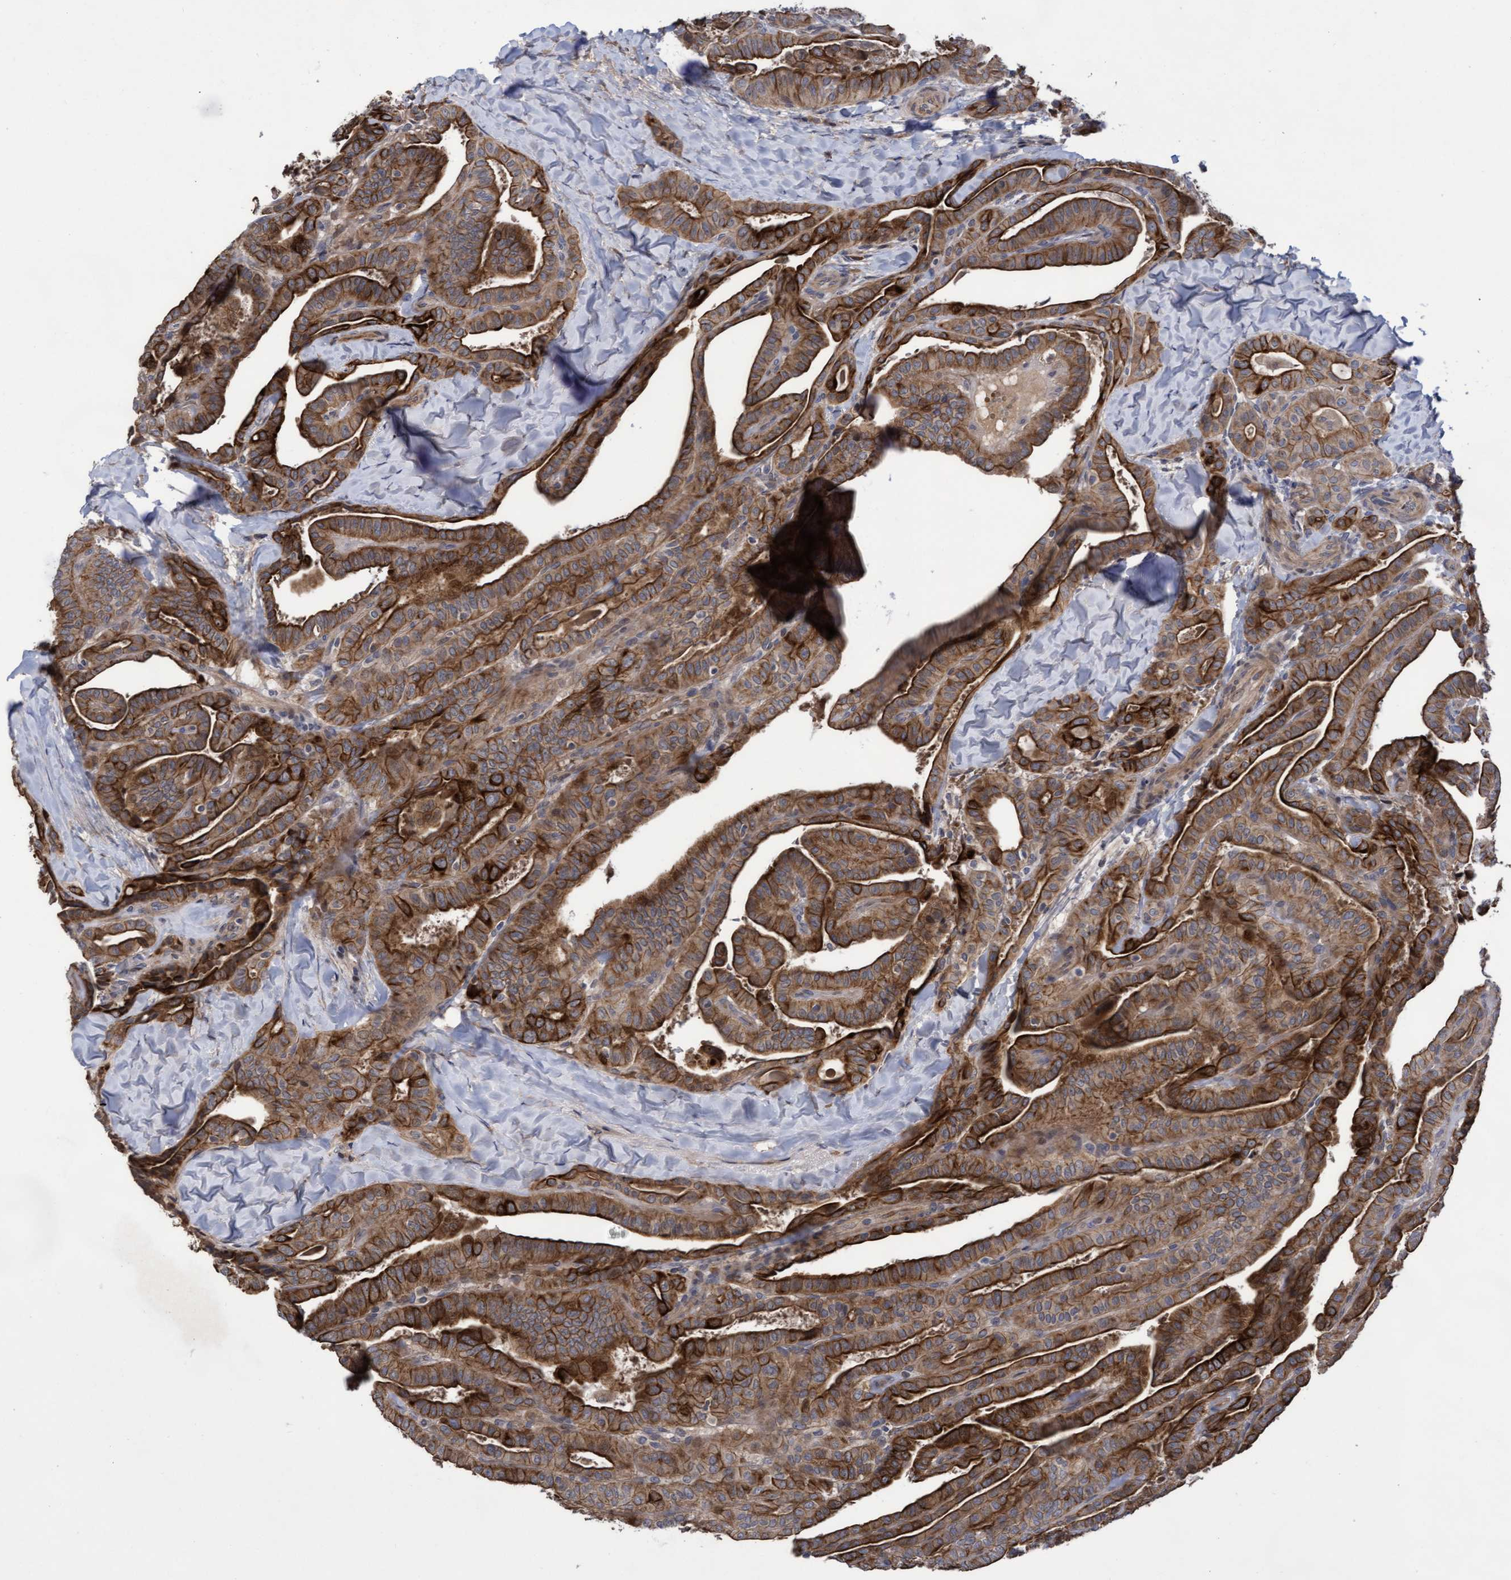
{"staining": {"intensity": "strong", "quantity": ">75%", "location": "cytoplasmic/membranous"}, "tissue": "thyroid cancer", "cell_type": "Tumor cells", "image_type": "cancer", "snomed": [{"axis": "morphology", "description": "Papillary adenocarcinoma, NOS"}, {"axis": "topography", "description": "Thyroid gland"}], "caption": "Thyroid cancer tissue demonstrates strong cytoplasmic/membranous positivity in approximately >75% of tumor cells", "gene": "COBL", "patient": {"sex": "male", "age": 77}}